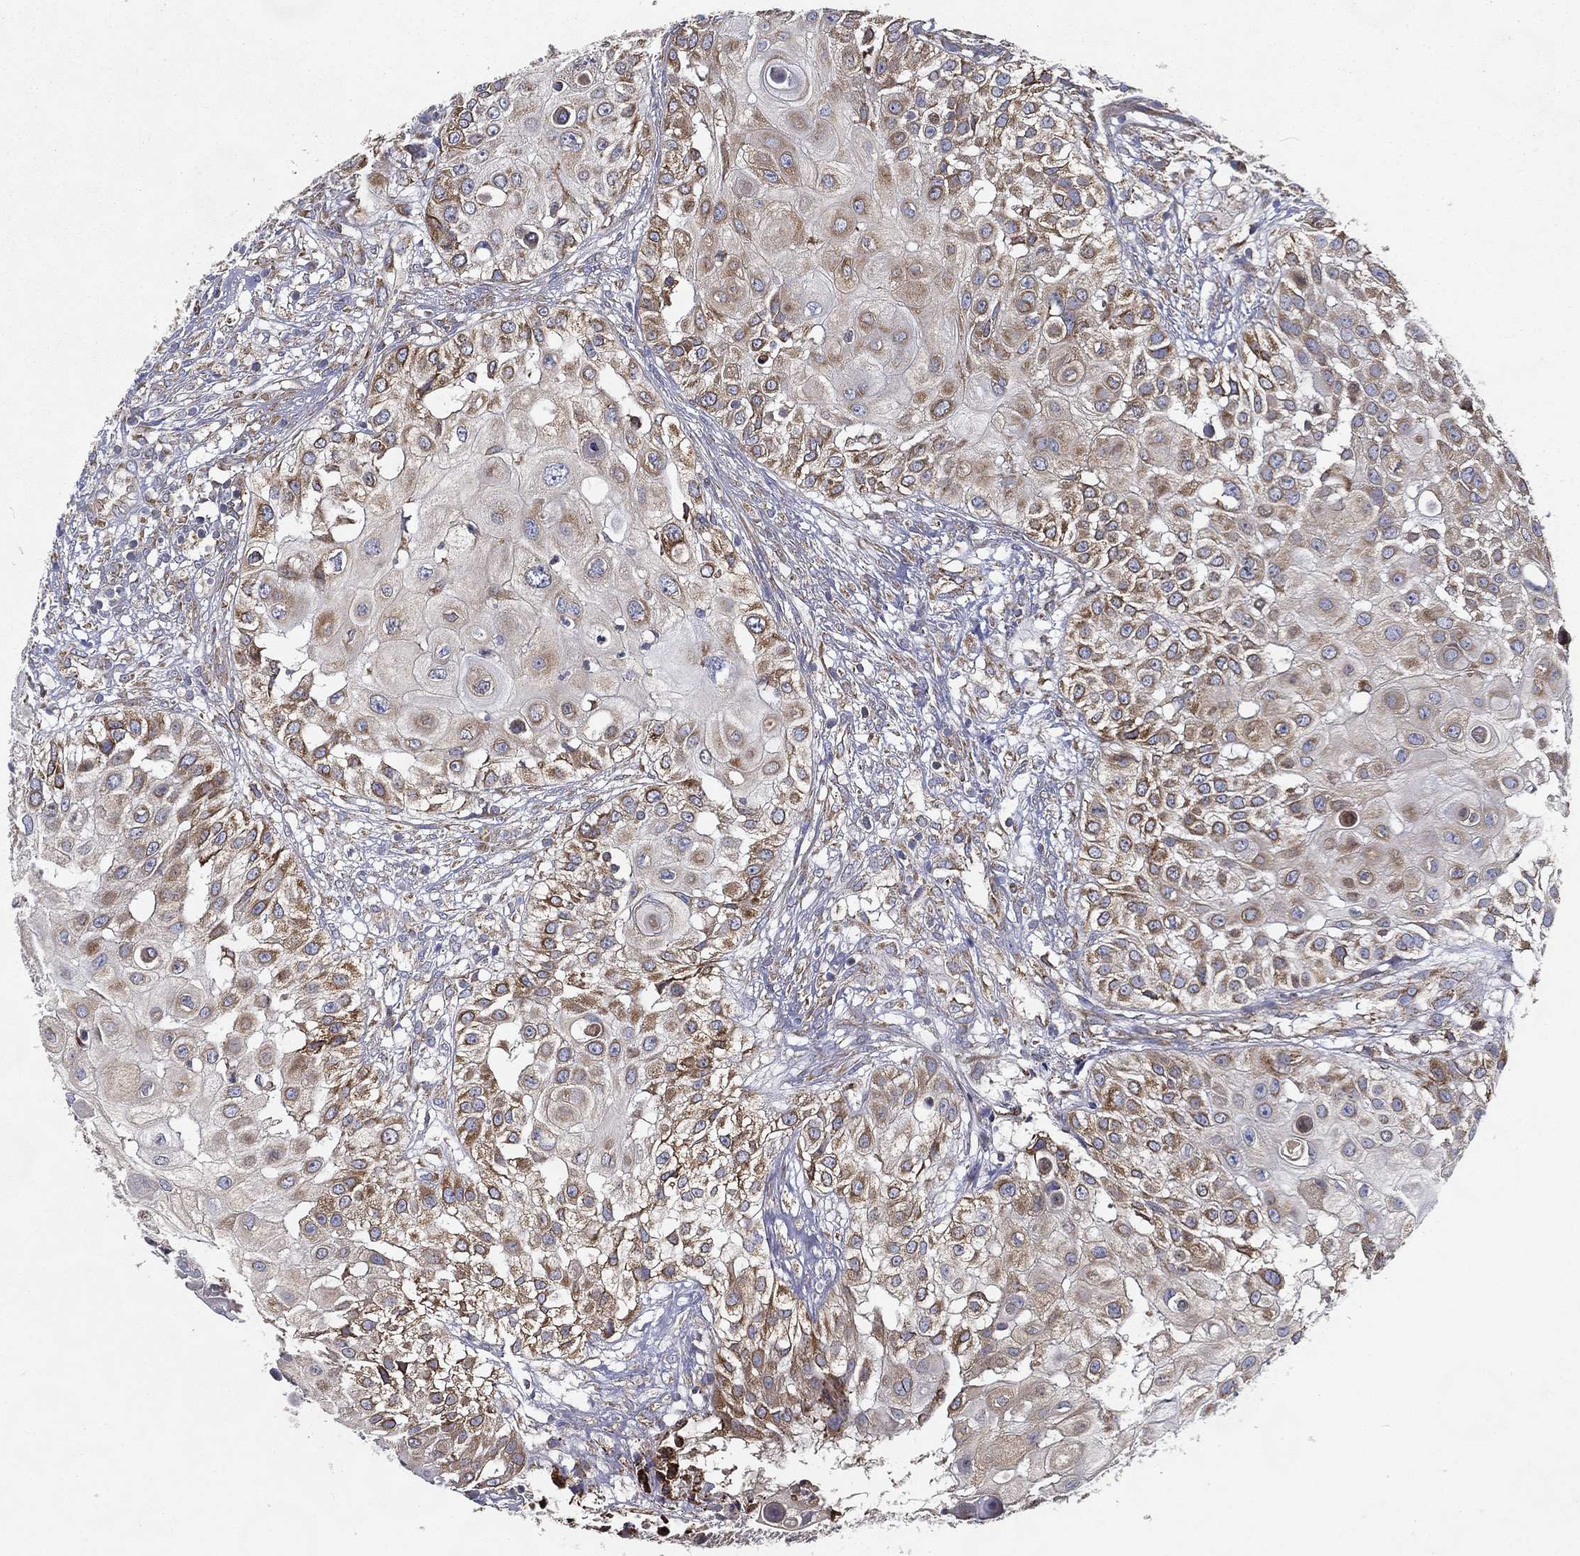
{"staining": {"intensity": "moderate", "quantity": "25%-75%", "location": "cytoplasmic/membranous"}, "tissue": "urothelial cancer", "cell_type": "Tumor cells", "image_type": "cancer", "snomed": [{"axis": "morphology", "description": "Urothelial carcinoma, High grade"}, {"axis": "topography", "description": "Urinary bladder"}], "caption": "Immunohistochemistry (IHC) image of neoplastic tissue: urothelial cancer stained using immunohistochemistry displays medium levels of moderate protein expression localized specifically in the cytoplasmic/membranous of tumor cells, appearing as a cytoplasmic/membranous brown color.", "gene": "MT-CYB", "patient": {"sex": "female", "age": 79}}